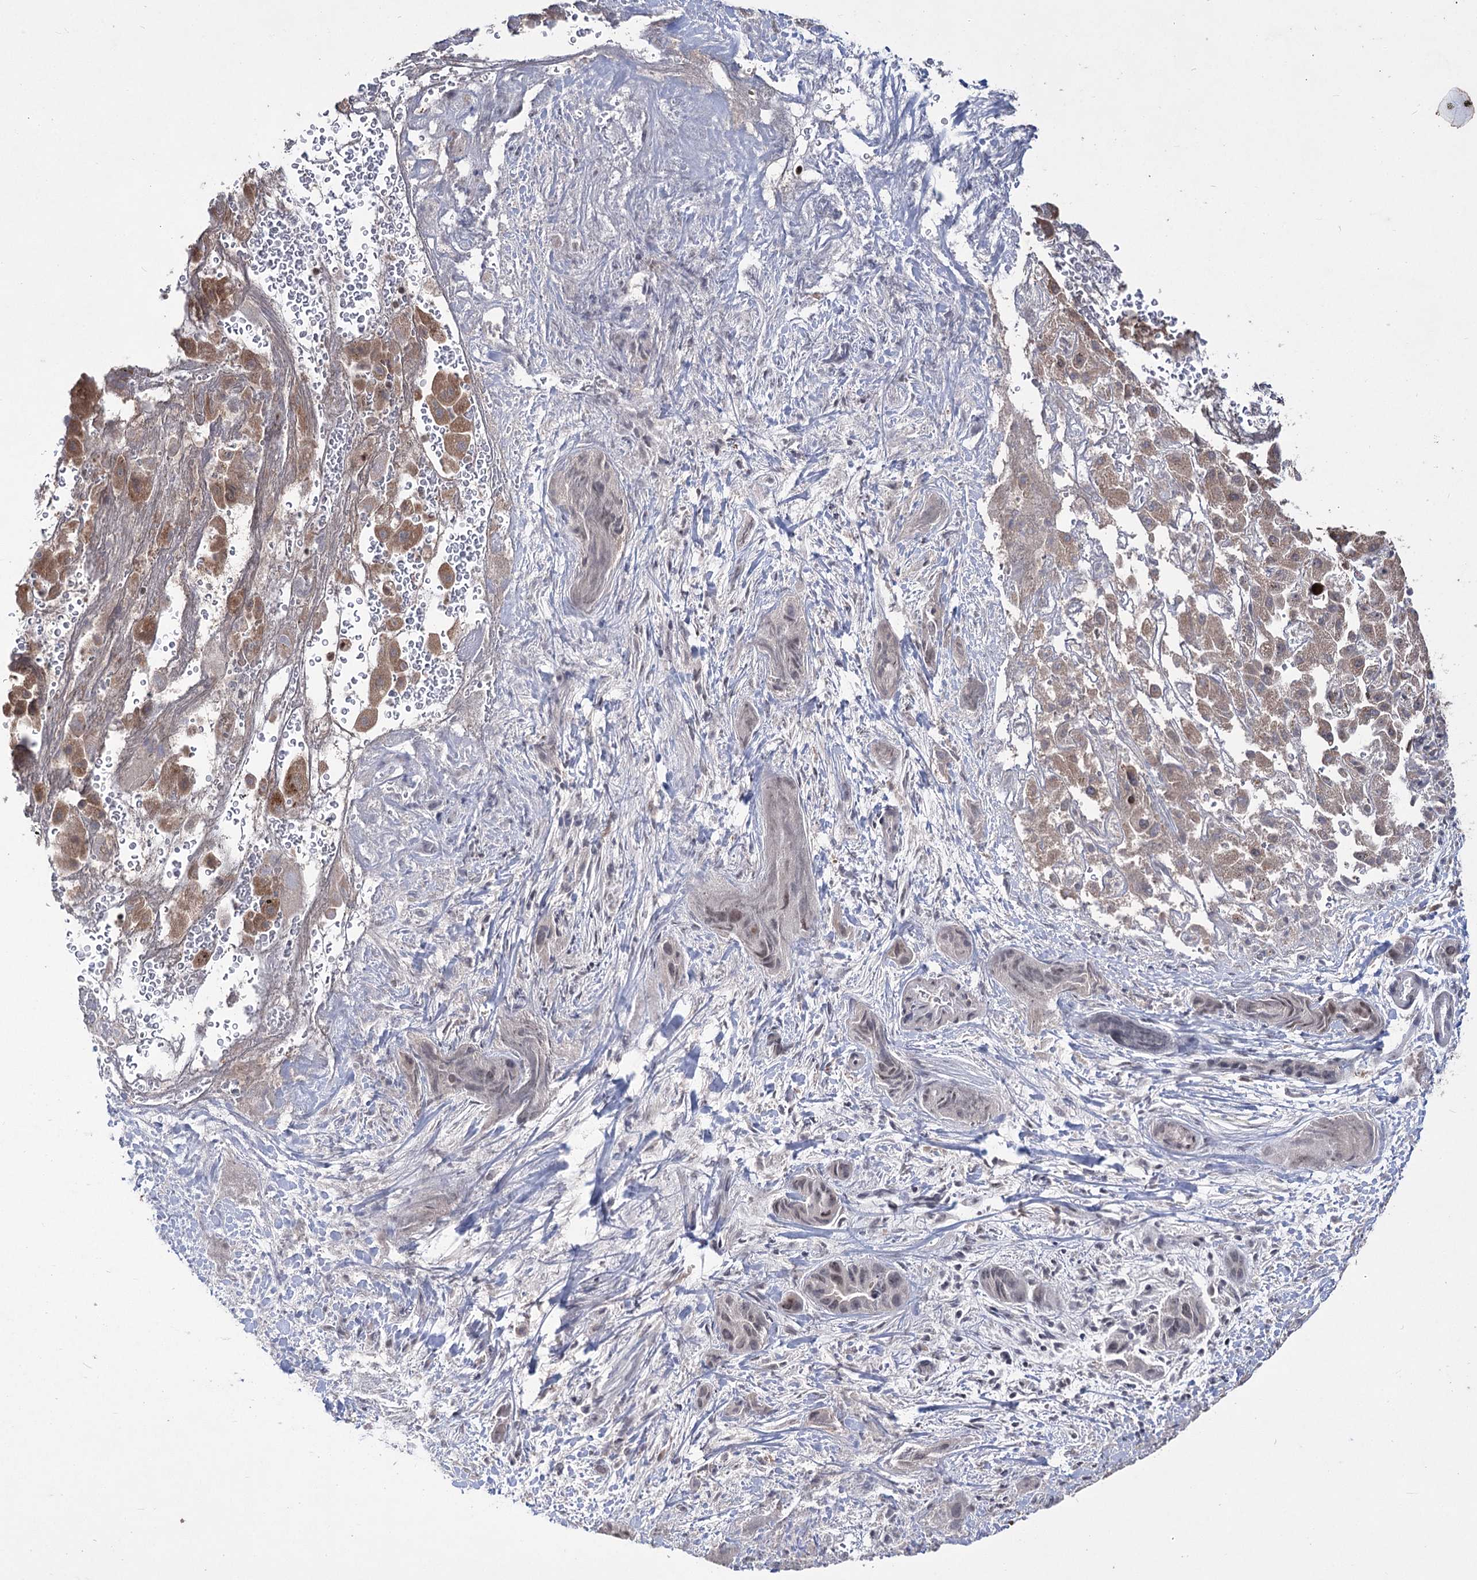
{"staining": {"intensity": "weak", "quantity": "25%-75%", "location": "nuclear"}, "tissue": "liver cancer", "cell_type": "Tumor cells", "image_type": "cancer", "snomed": [{"axis": "morphology", "description": "Cholangiocarcinoma"}, {"axis": "topography", "description": "Liver"}], "caption": "Human liver cholangiocarcinoma stained with a protein marker demonstrates weak staining in tumor cells.", "gene": "VGLL4", "patient": {"sex": "female", "age": 52}}